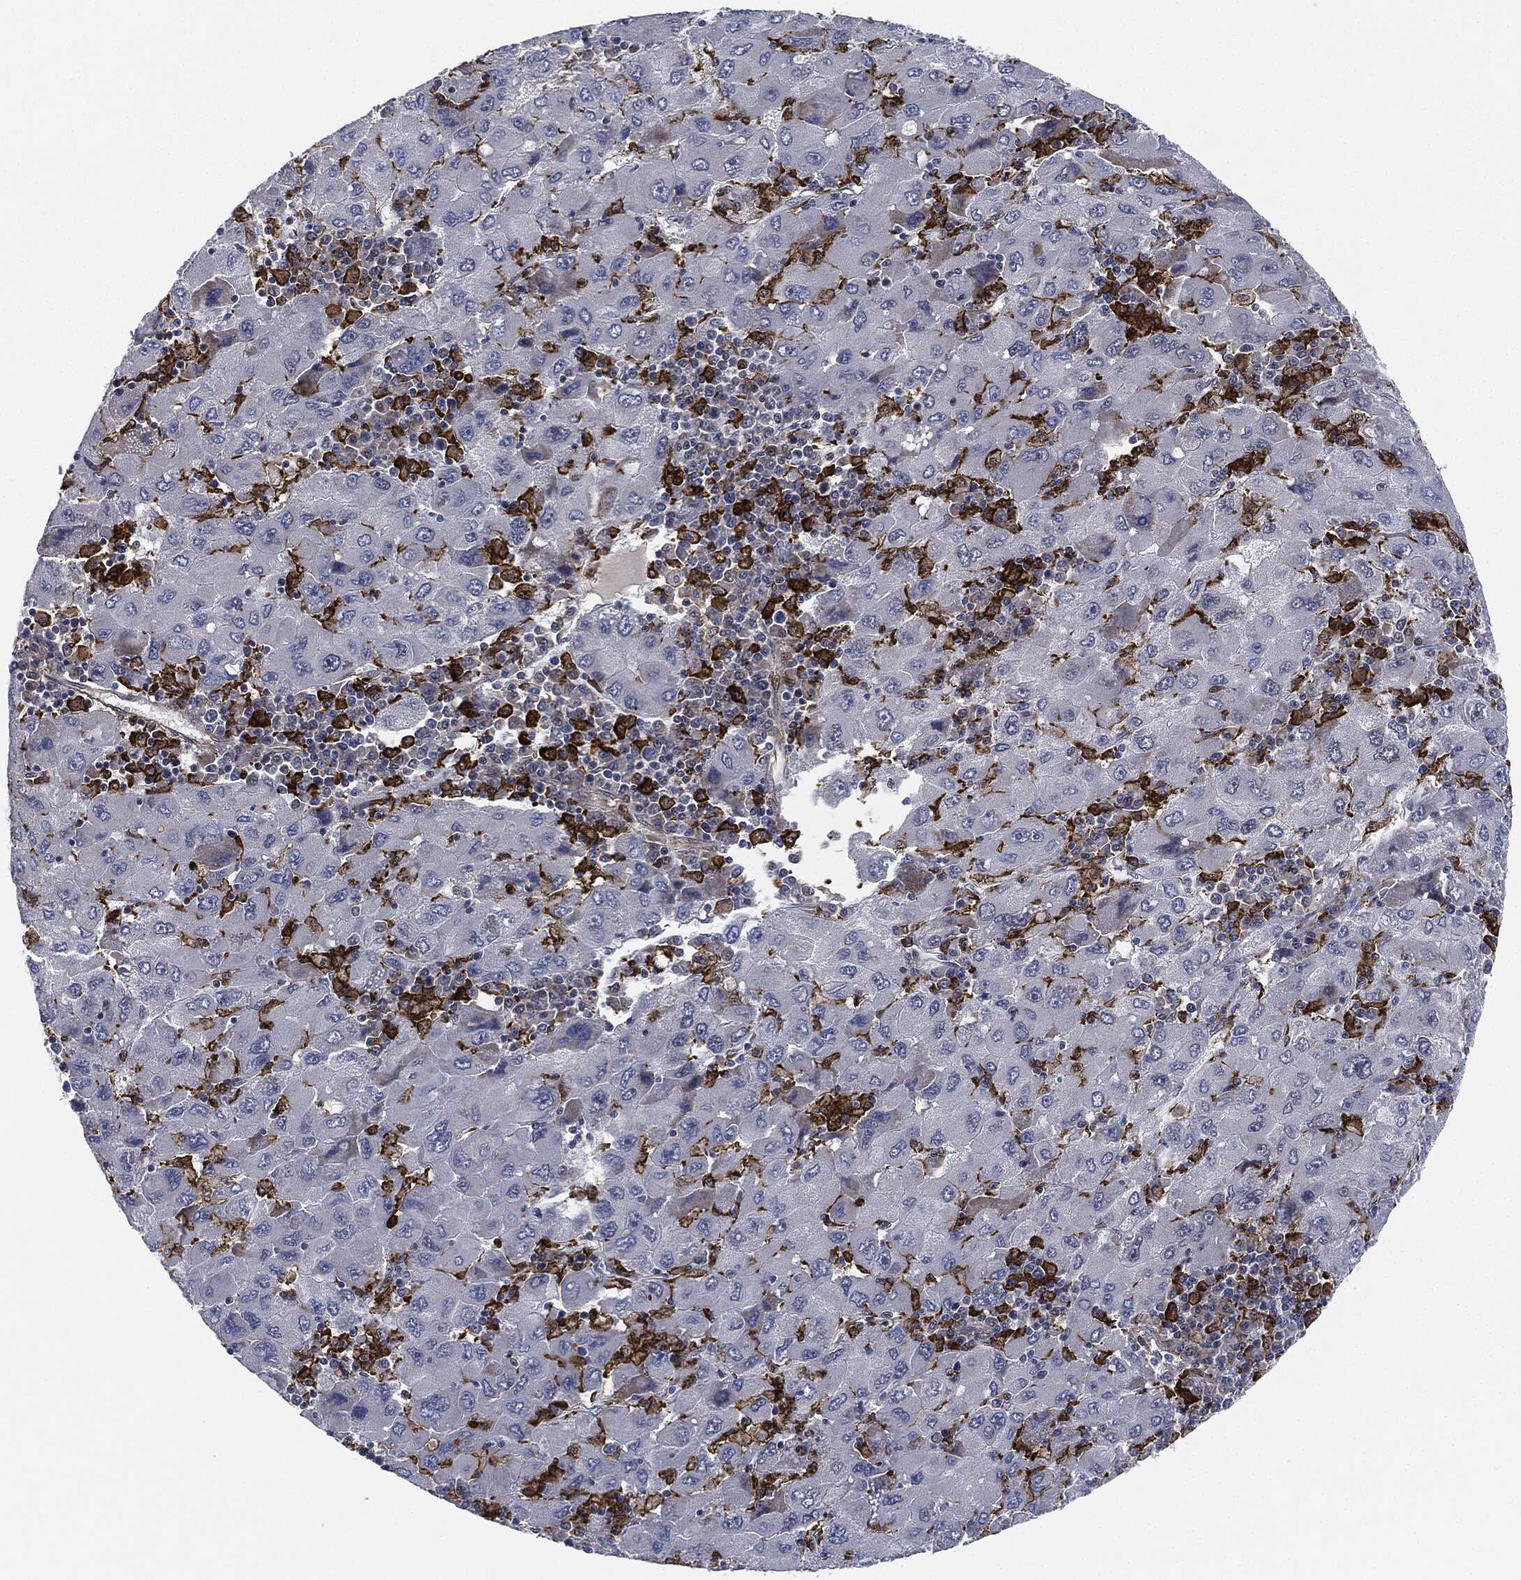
{"staining": {"intensity": "negative", "quantity": "none", "location": "none"}, "tissue": "liver cancer", "cell_type": "Tumor cells", "image_type": "cancer", "snomed": [{"axis": "morphology", "description": "Carcinoma, Hepatocellular, NOS"}, {"axis": "topography", "description": "Liver"}], "caption": "Hepatocellular carcinoma (liver) was stained to show a protein in brown. There is no significant staining in tumor cells.", "gene": "NANOS3", "patient": {"sex": "male", "age": 75}}